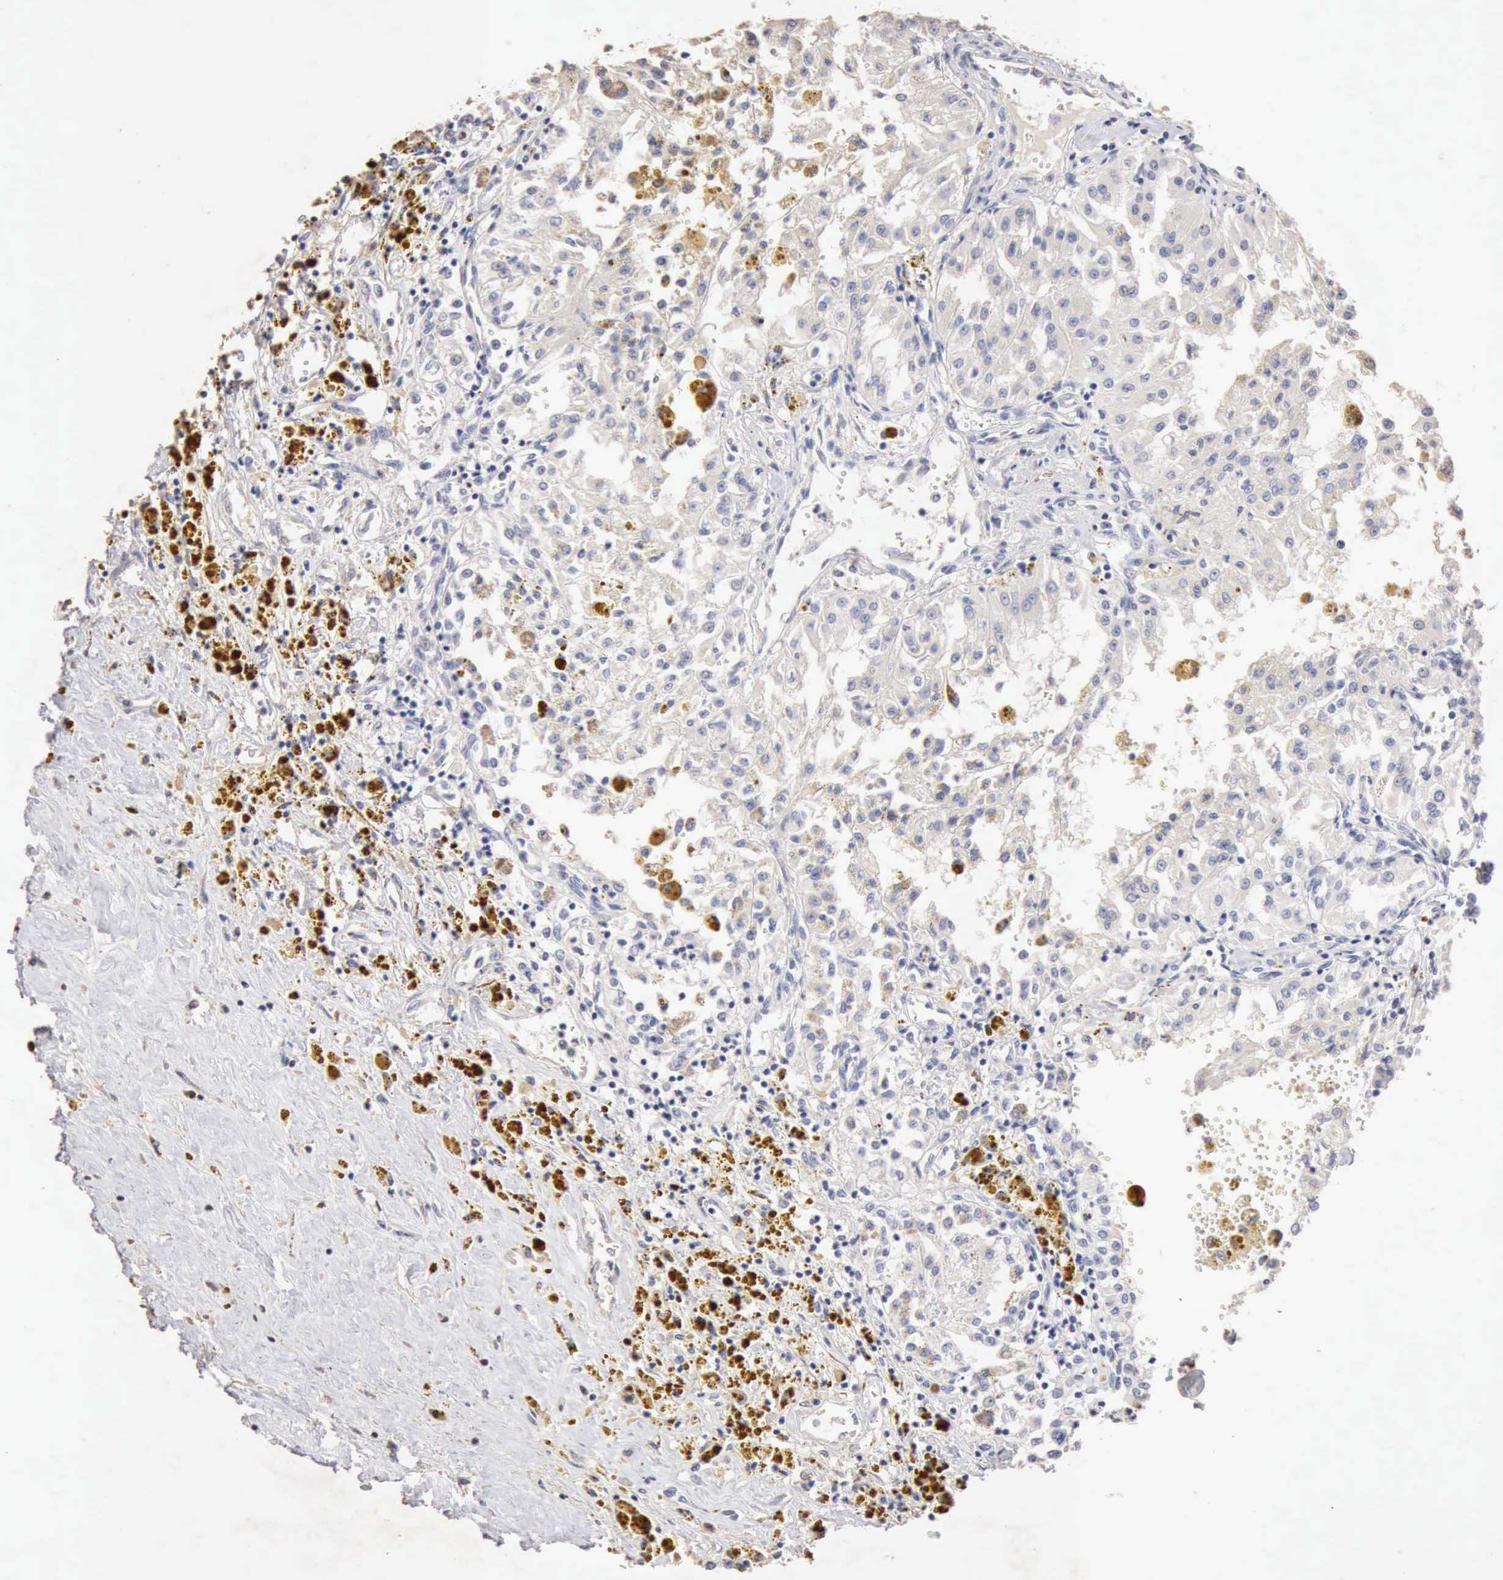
{"staining": {"intensity": "negative", "quantity": "none", "location": "none"}, "tissue": "renal cancer", "cell_type": "Tumor cells", "image_type": "cancer", "snomed": [{"axis": "morphology", "description": "Adenocarcinoma, NOS"}, {"axis": "topography", "description": "Kidney"}], "caption": "An immunohistochemistry (IHC) photomicrograph of adenocarcinoma (renal) is shown. There is no staining in tumor cells of adenocarcinoma (renal).", "gene": "KRT6B", "patient": {"sex": "male", "age": 78}}